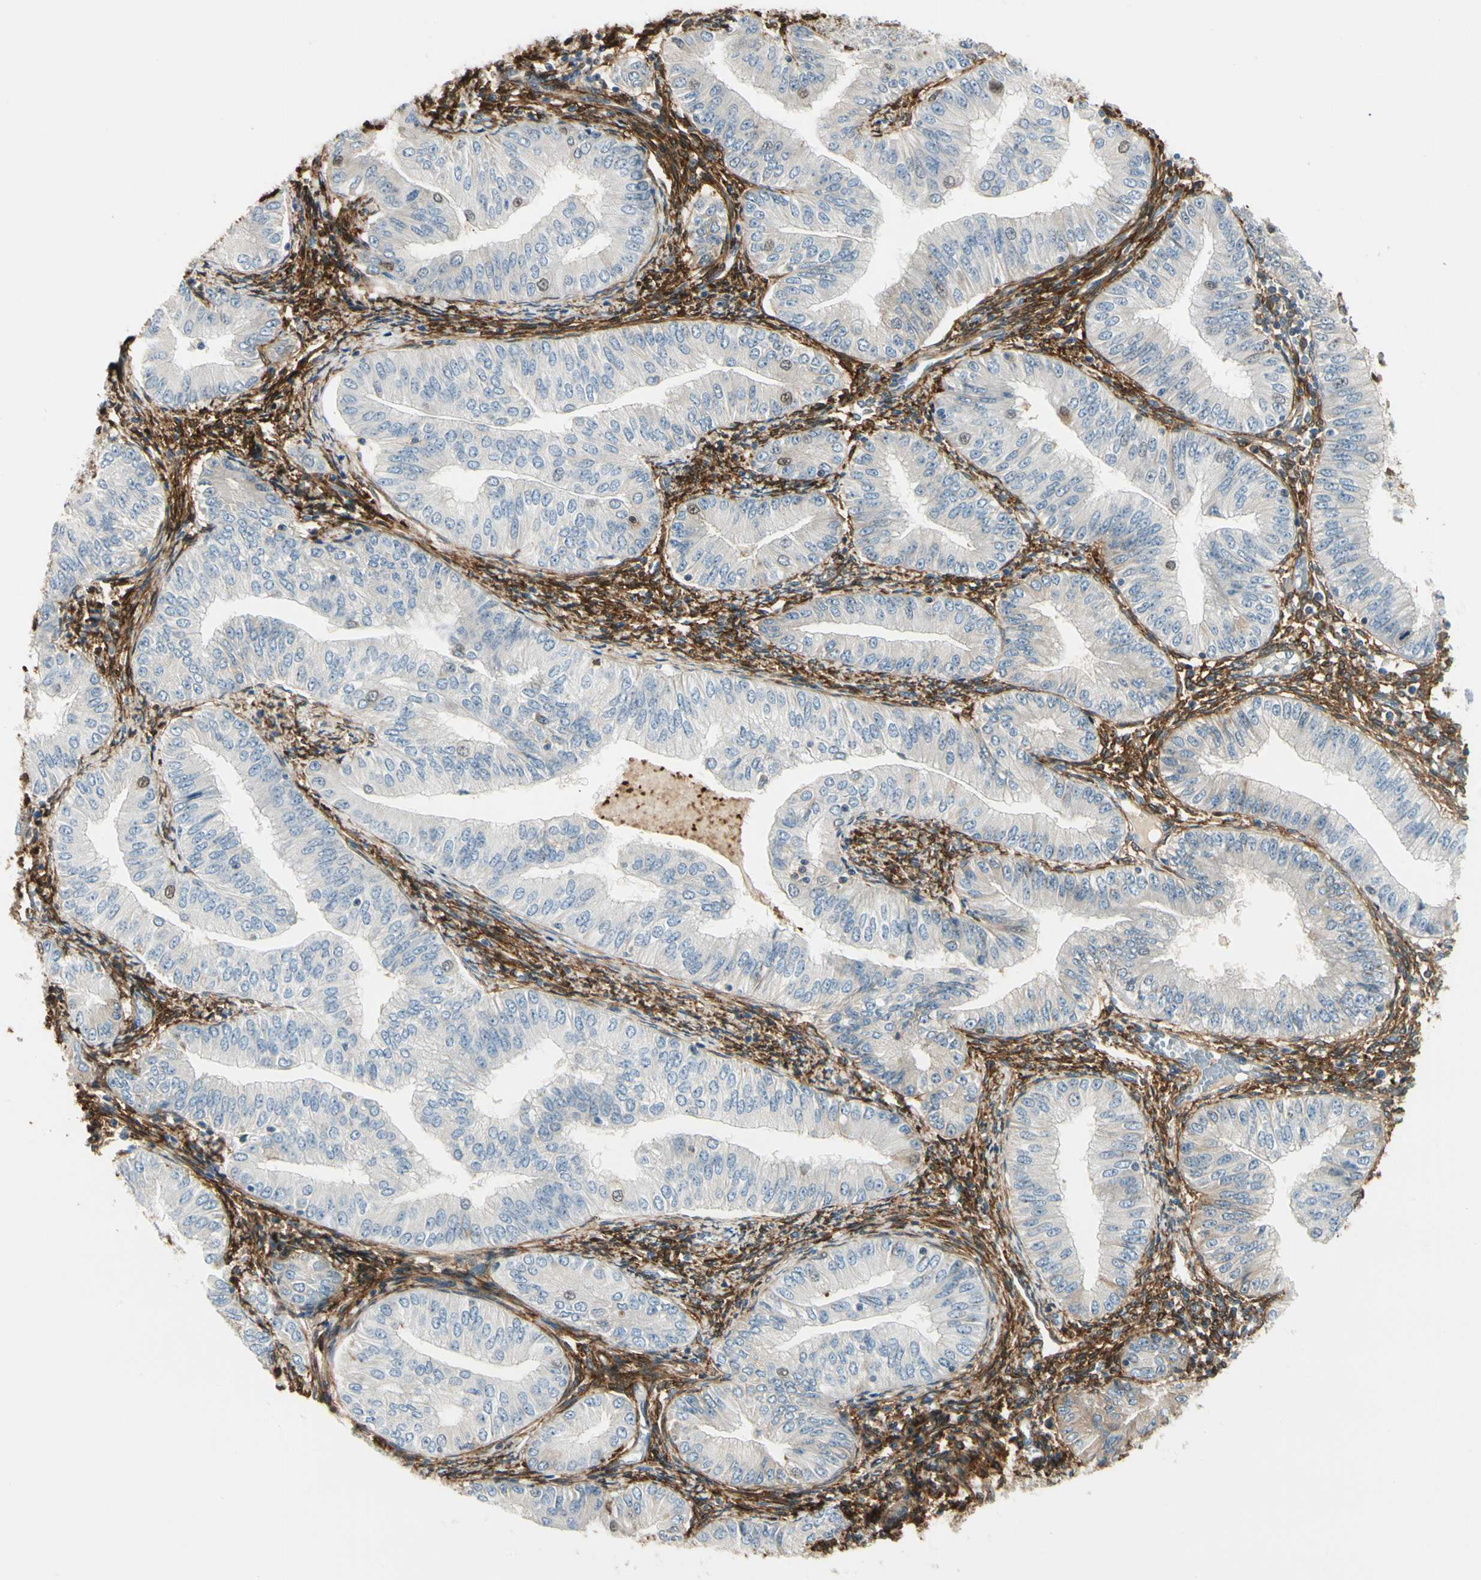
{"staining": {"intensity": "weak", "quantity": "<25%", "location": "nuclear"}, "tissue": "endometrial cancer", "cell_type": "Tumor cells", "image_type": "cancer", "snomed": [{"axis": "morphology", "description": "Normal tissue, NOS"}, {"axis": "morphology", "description": "Adenocarcinoma, NOS"}, {"axis": "topography", "description": "Endometrium"}], "caption": "This is an IHC photomicrograph of human endometrial cancer (adenocarcinoma). There is no expression in tumor cells.", "gene": "FTH1", "patient": {"sex": "female", "age": 53}}